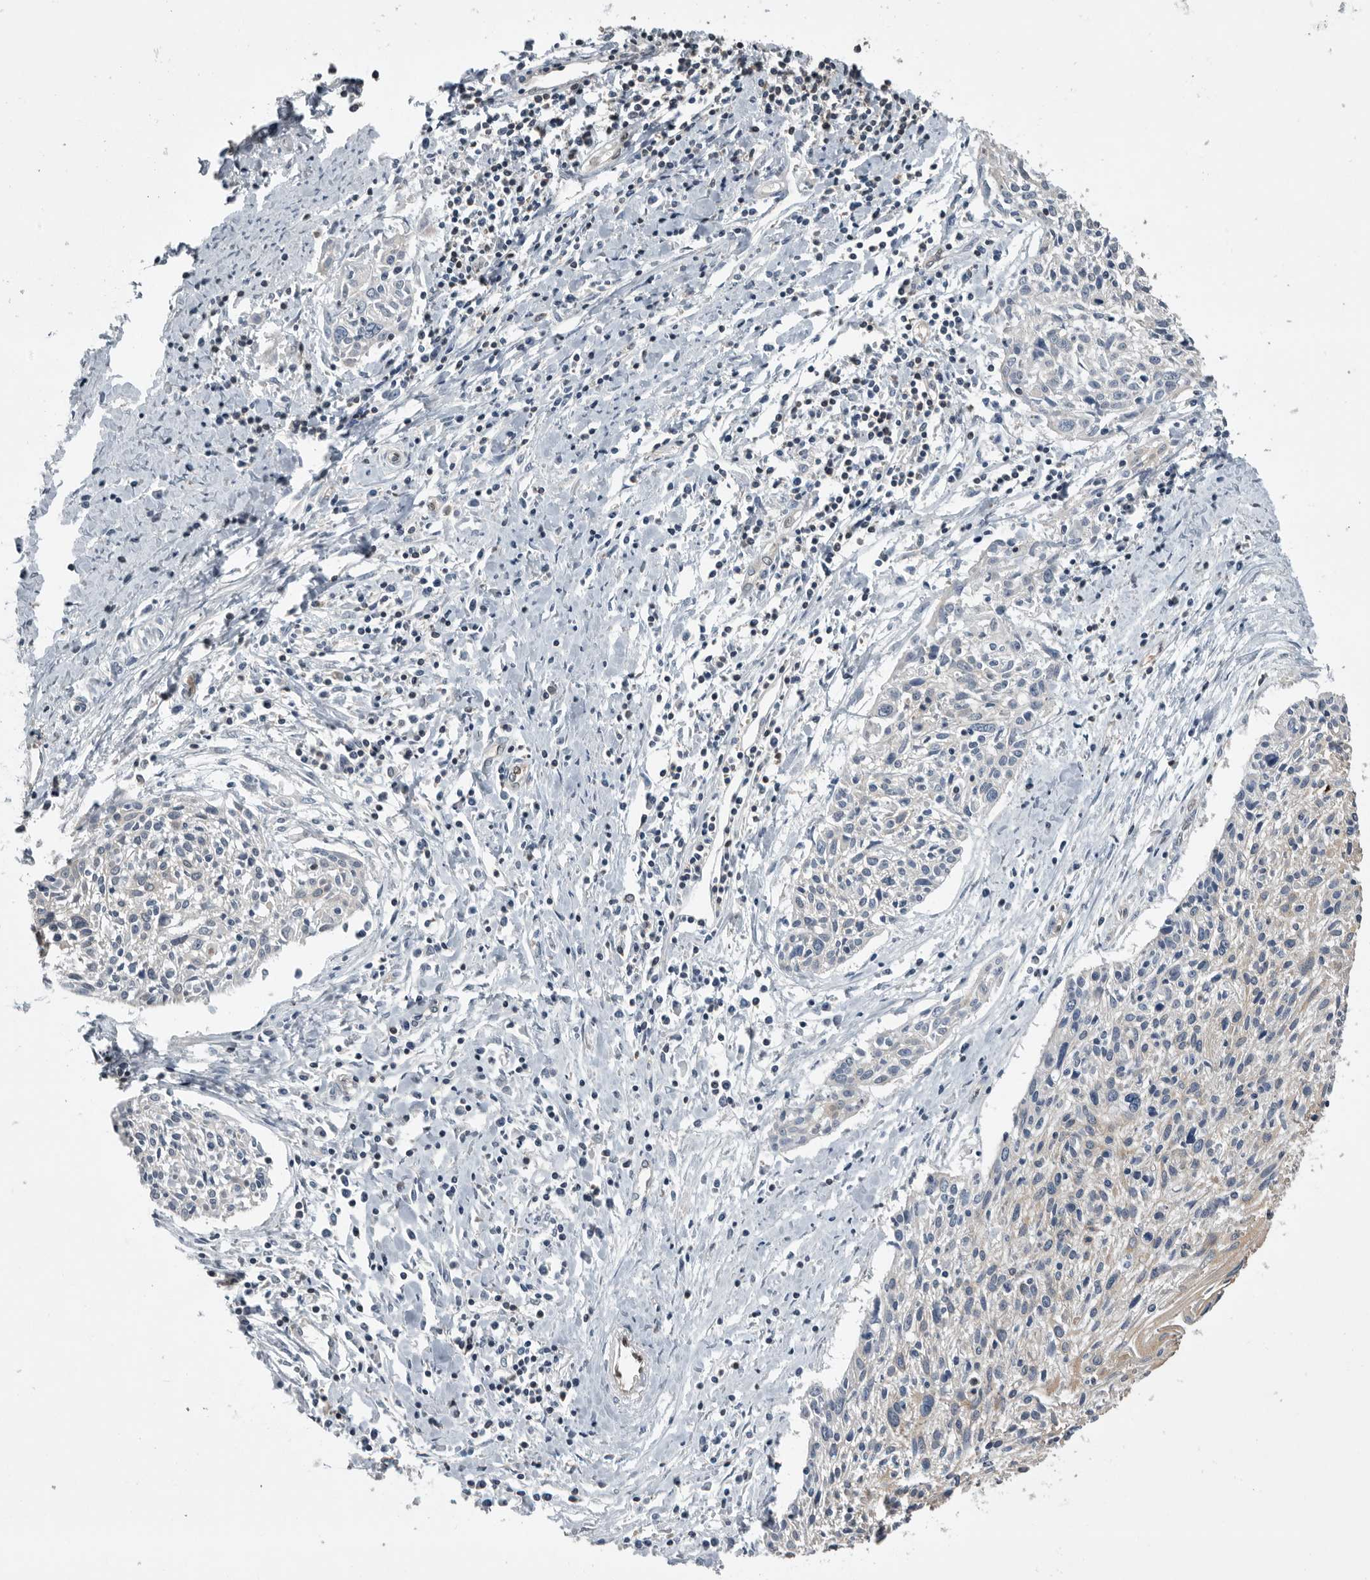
{"staining": {"intensity": "negative", "quantity": "none", "location": "none"}, "tissue": "cervical cancer", "cell_type": "Tumor cells", "image_type": "cancer", "snomed": [{"axis": "morphology", "description": "Squamous cell carcinoma, NOS"}, {"axis": "topography", "description": "Cervix"}], "caption": "Tumor cells are negative for protein expression in human cervical squamous cell carcinoma.", "gene": "PDCD4", "patient": {"sex": "female", "age": 51}}